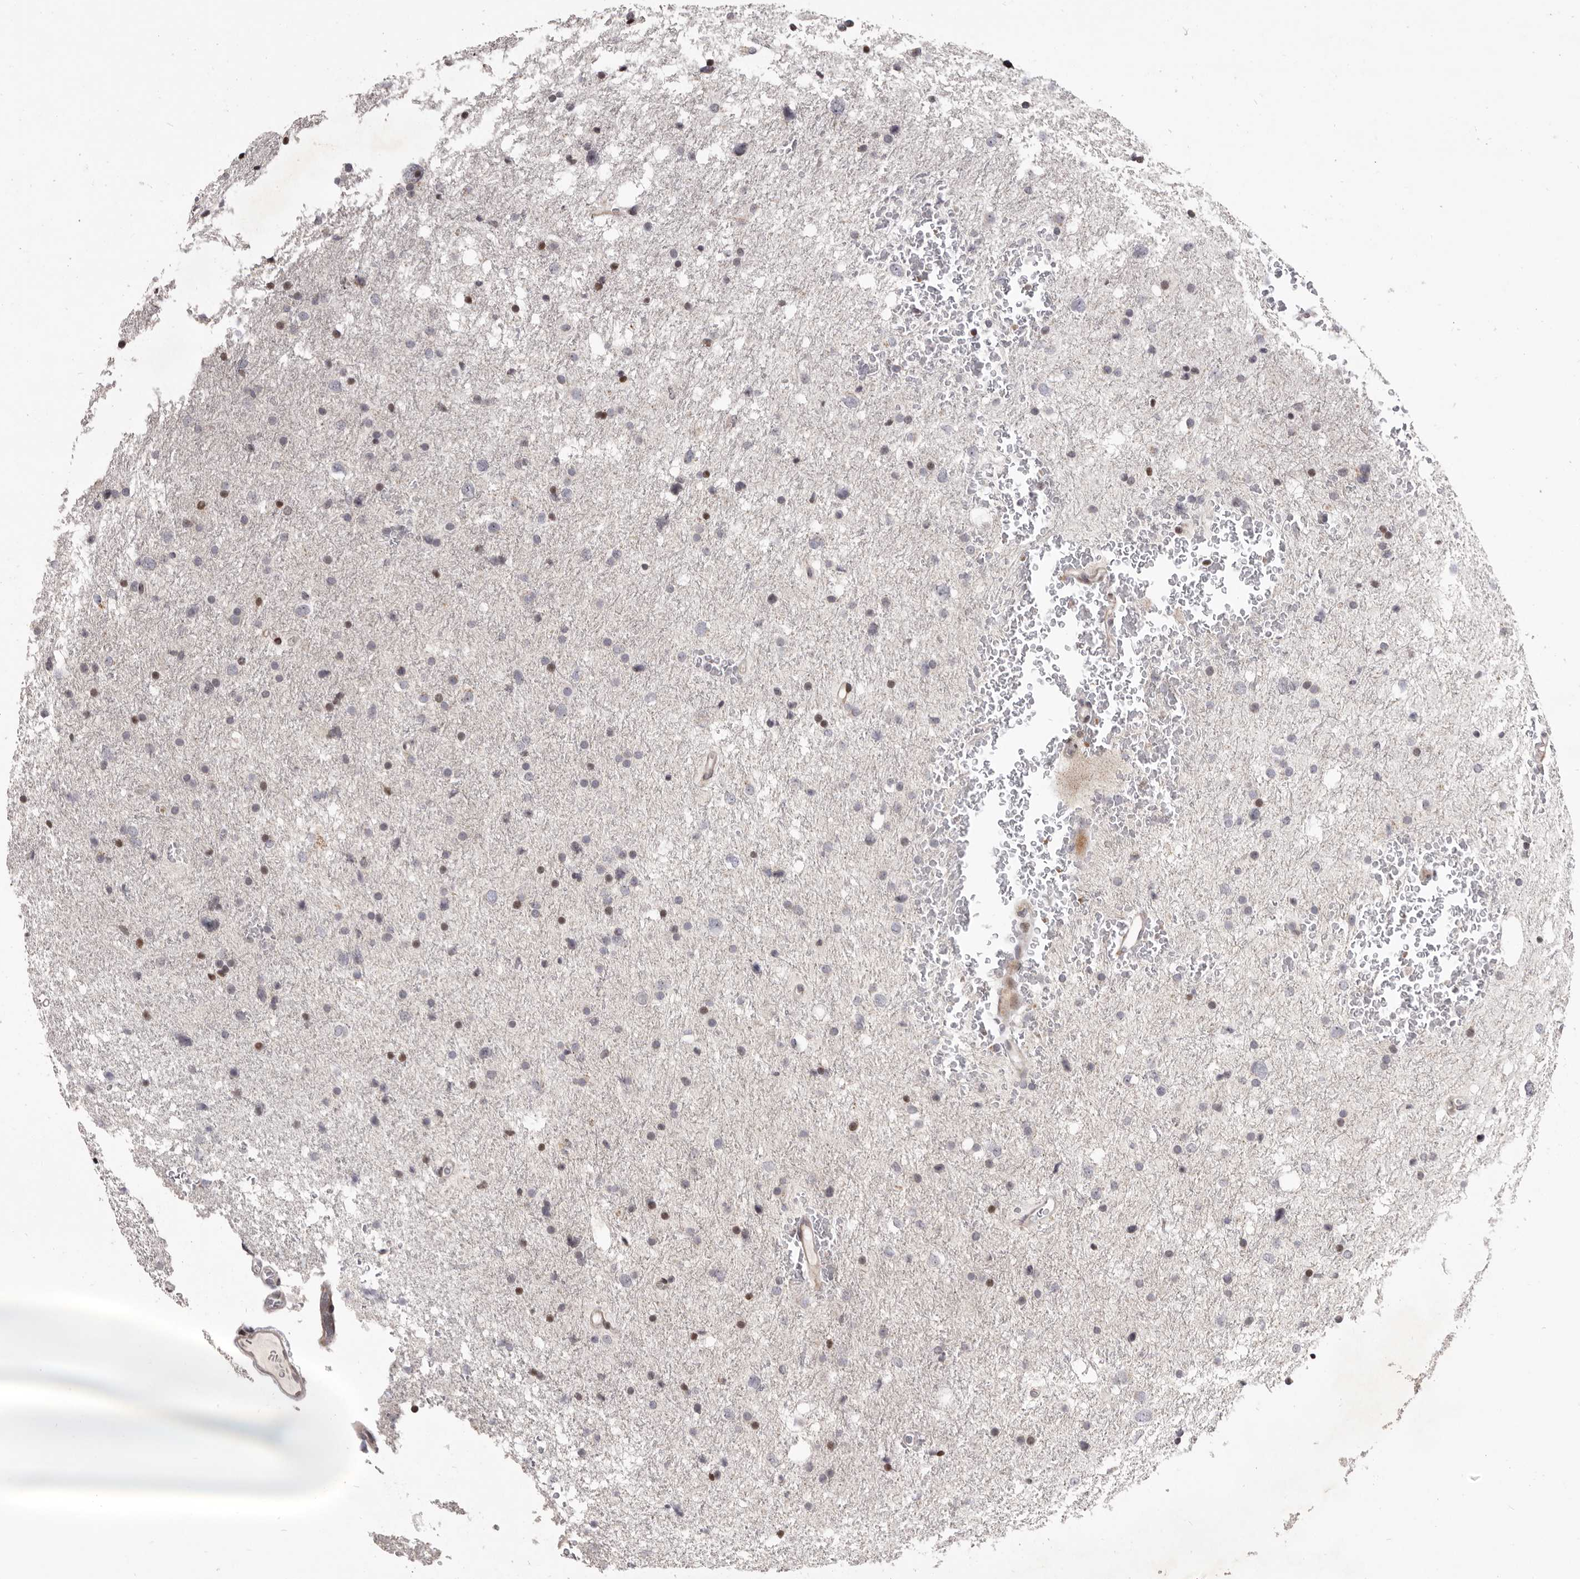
{"staining": {"intensity": "moderate", "quantity": "25%-75%", "location": "nuclear"}, "tissue": "glioma", "cell_type": "Tumor cells", "image_type": "cancer", "snomed": [{"axis": "morphology", "description": "Glioma, malignant, Low grade"}, {"axis": "topography", "description": "Brain"}], "caption": "Human glioma stained with a brown dye demonstrates moderate nuclear positive staining in approximately 25%-75% of tumor cells.", "gene": "AZIN1", "patient": {"sex": "female", "age": 37}}